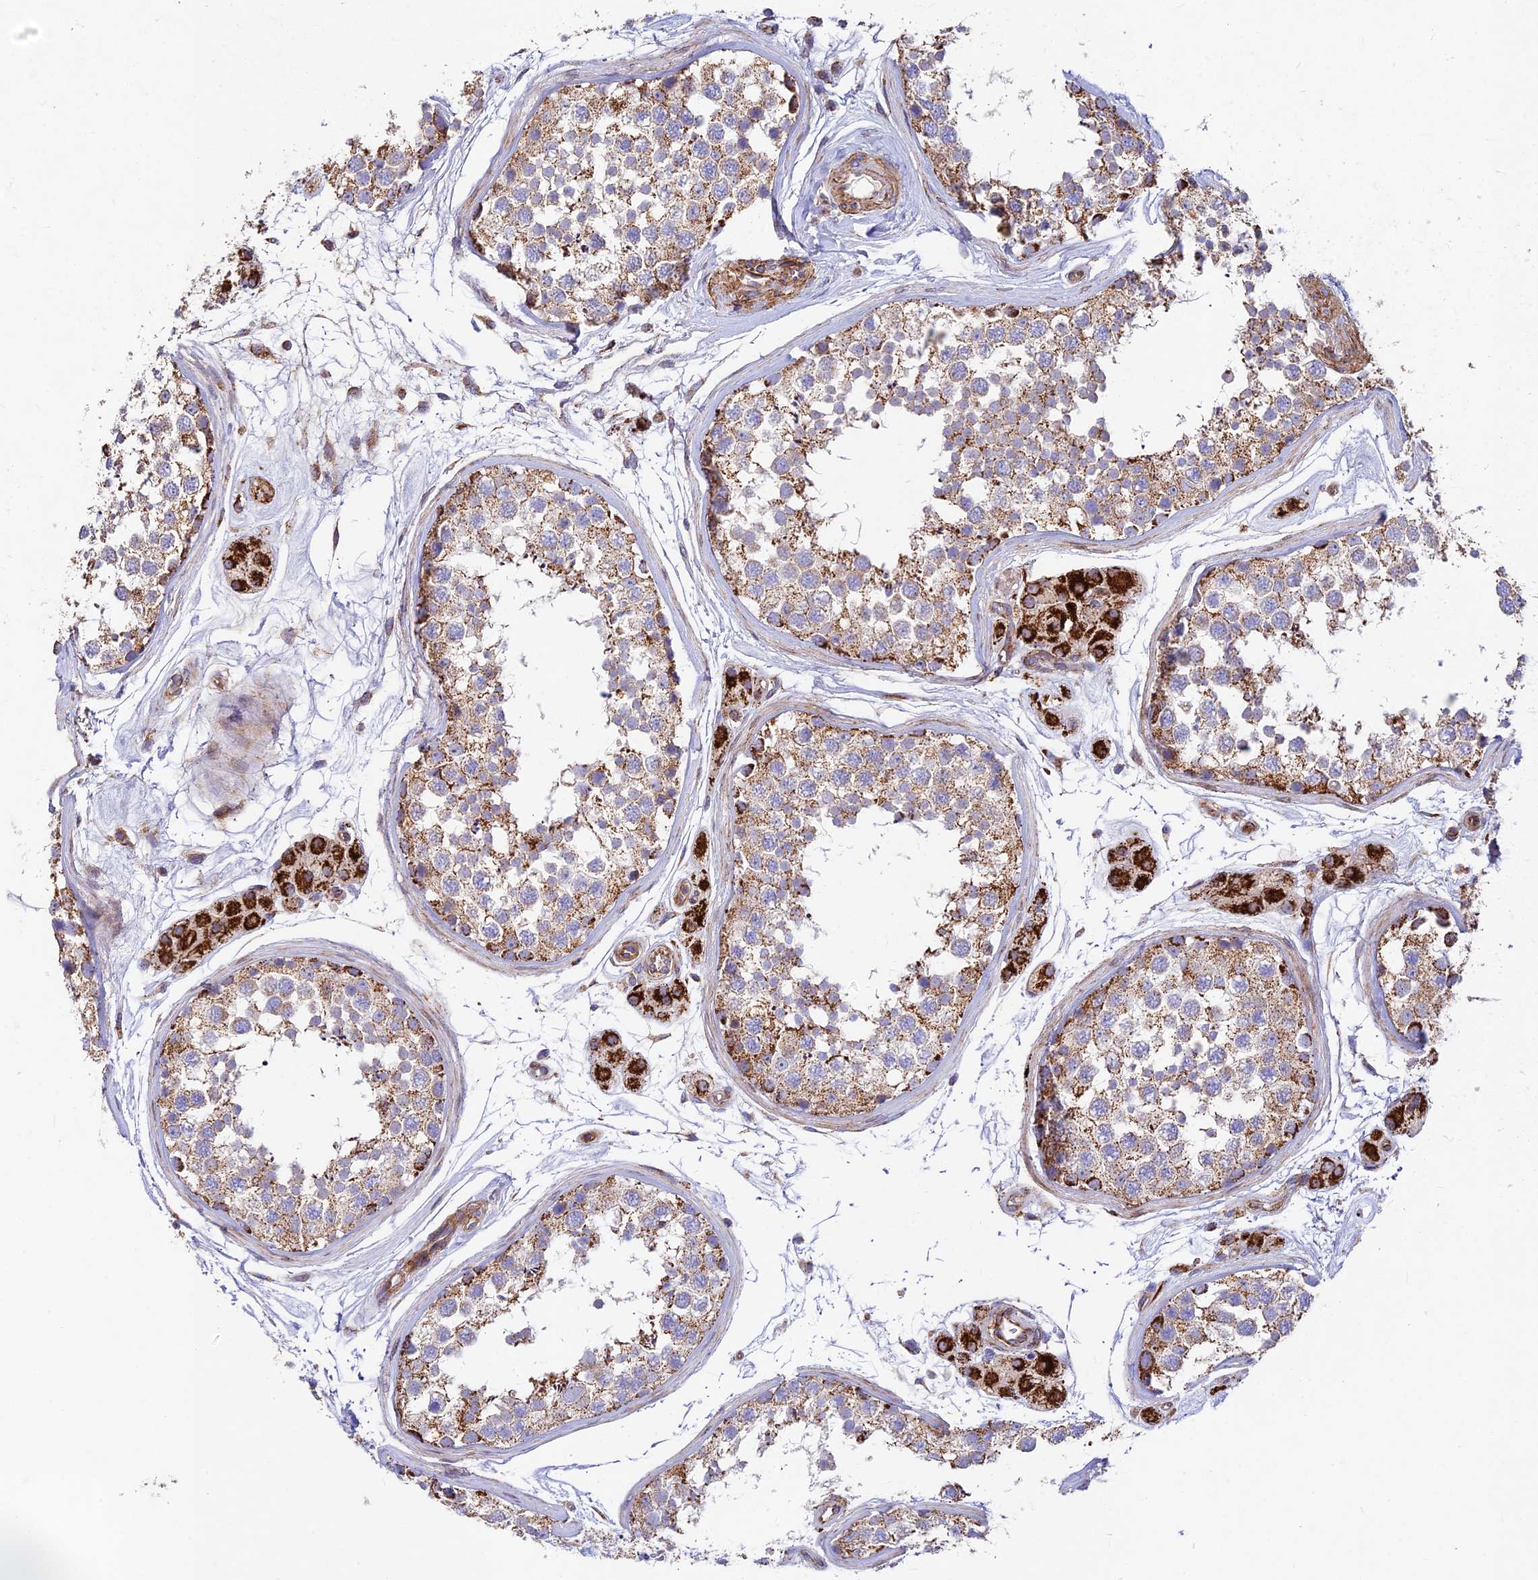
{"staining": {"intensity": "strong", "quantity": "25%-75%", "location": "cytoplasmic/membranous"}, "tissue": "testis", "cell_type": "Cells in seminiferous ducts", "image_type": "normal", "snomed": [{"axis": "morphology", "description": "Normal tissue, NOS"}, {"axis": "topography", "description": "Testis"}], "caption": "DAB (3,3'-diaminobenzidine) immunohistochemical staining of benign testis demonstrates strong cytoplasmic/membranous protein positivity in approximately 25%-75% of cells in seminiferous ducts.", "gene": "KHDC3L", "patient": {"sex": "male", "age": 56}}